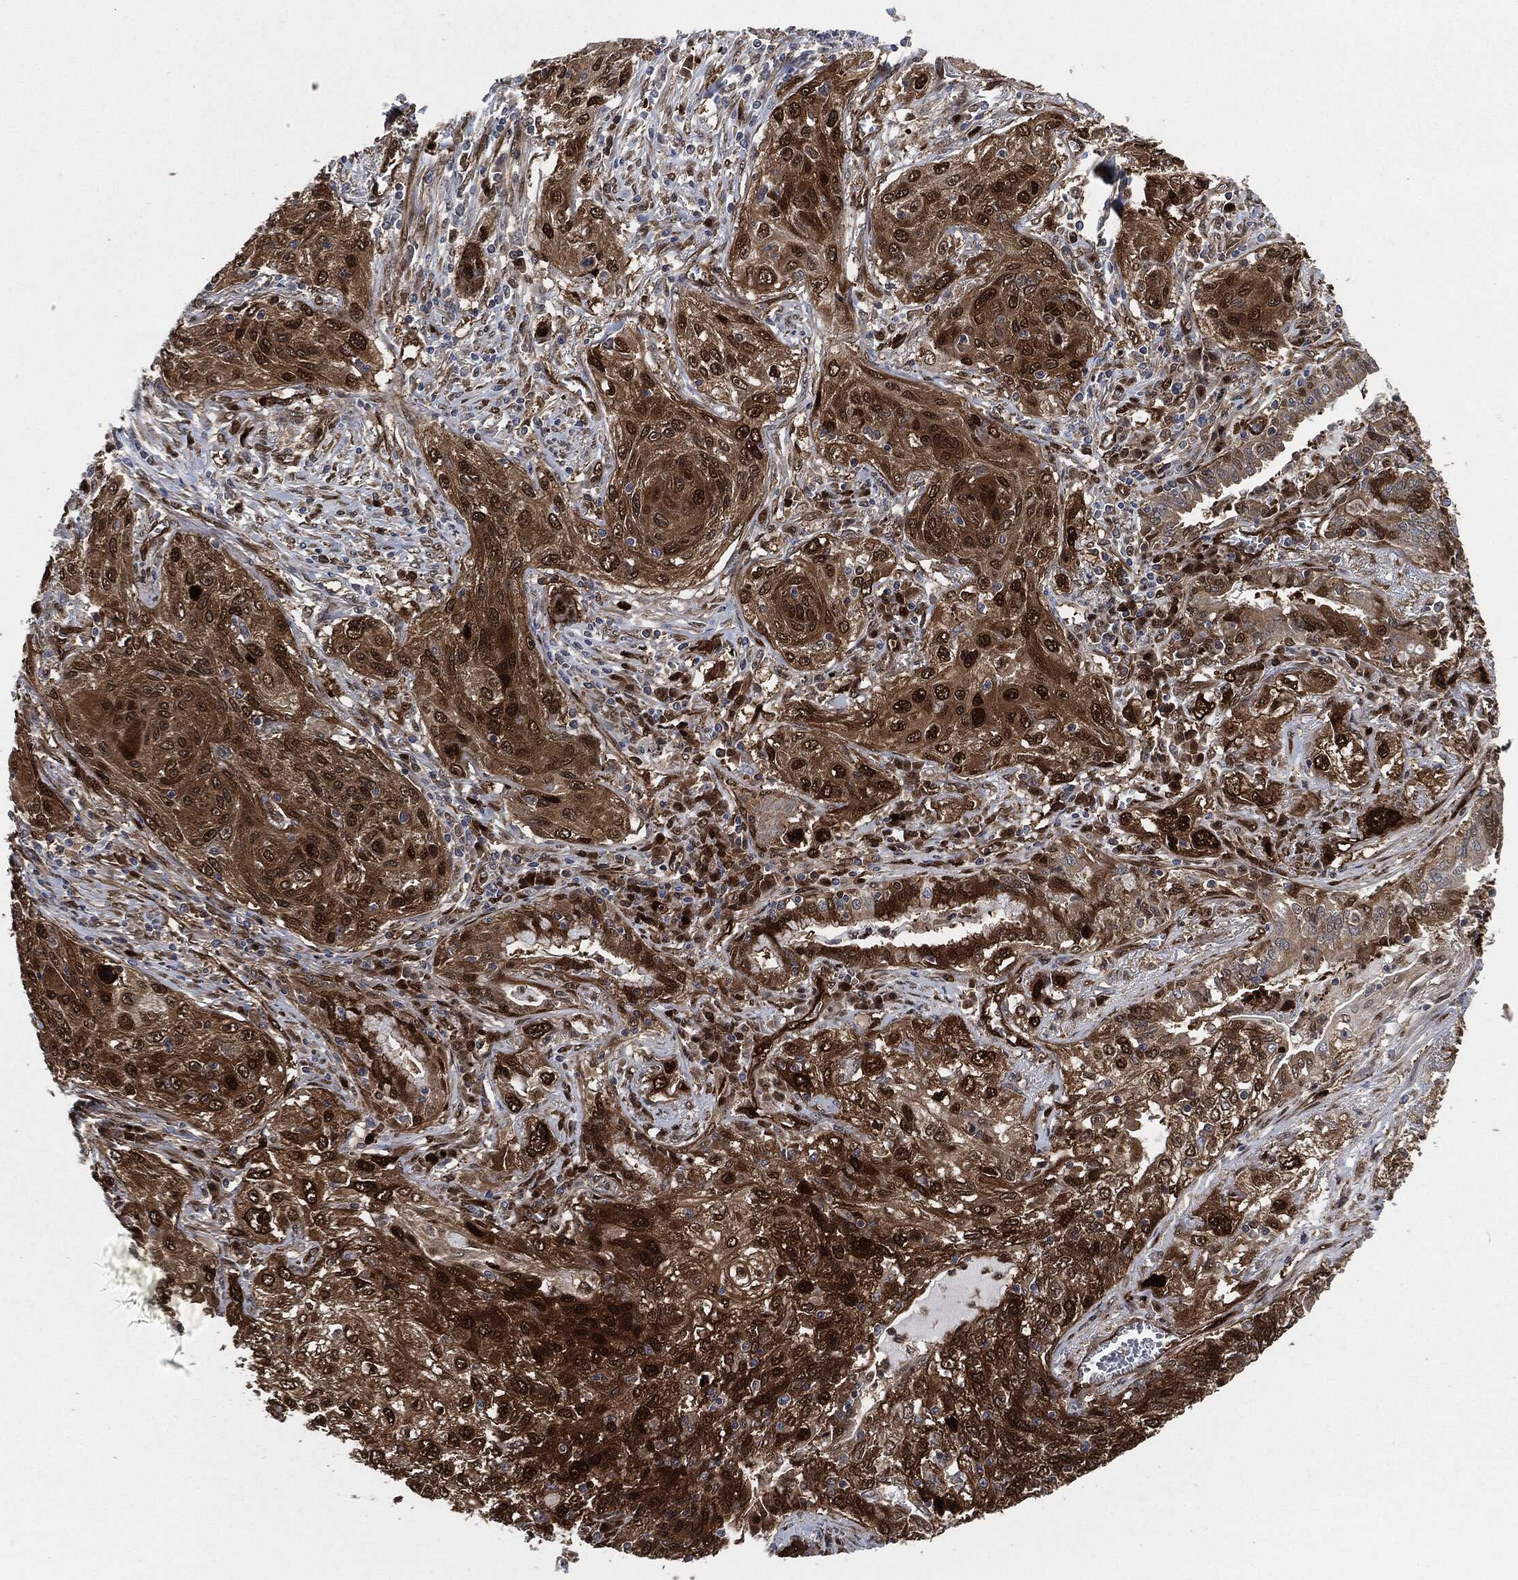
{"staining": {"intensity": "strong", "quantity": "25%-75%", "location": "cytoplasmic/membranous,nuclear"}, "tissue": "lung cancer", "cell_type": "Tumor cells", "image_type": "cancer", "snomed": [{"axis": "morphology", "description": "Squamous cell carcinoma, NOS"}, {"axis": "topography", "description": "Lung"}], "caption": "Immunohistochemical staining of squamous cell carcinoma (lung) shows strong cytoplasmic/membranous and nuclear protein staining in approximately 25%-75% of tumor cells. (DAB IHC, brown staining for protein, blue staining for nuclei).", "gene": "DCTN1", "patient": {"sex": "female", "age": 69}}